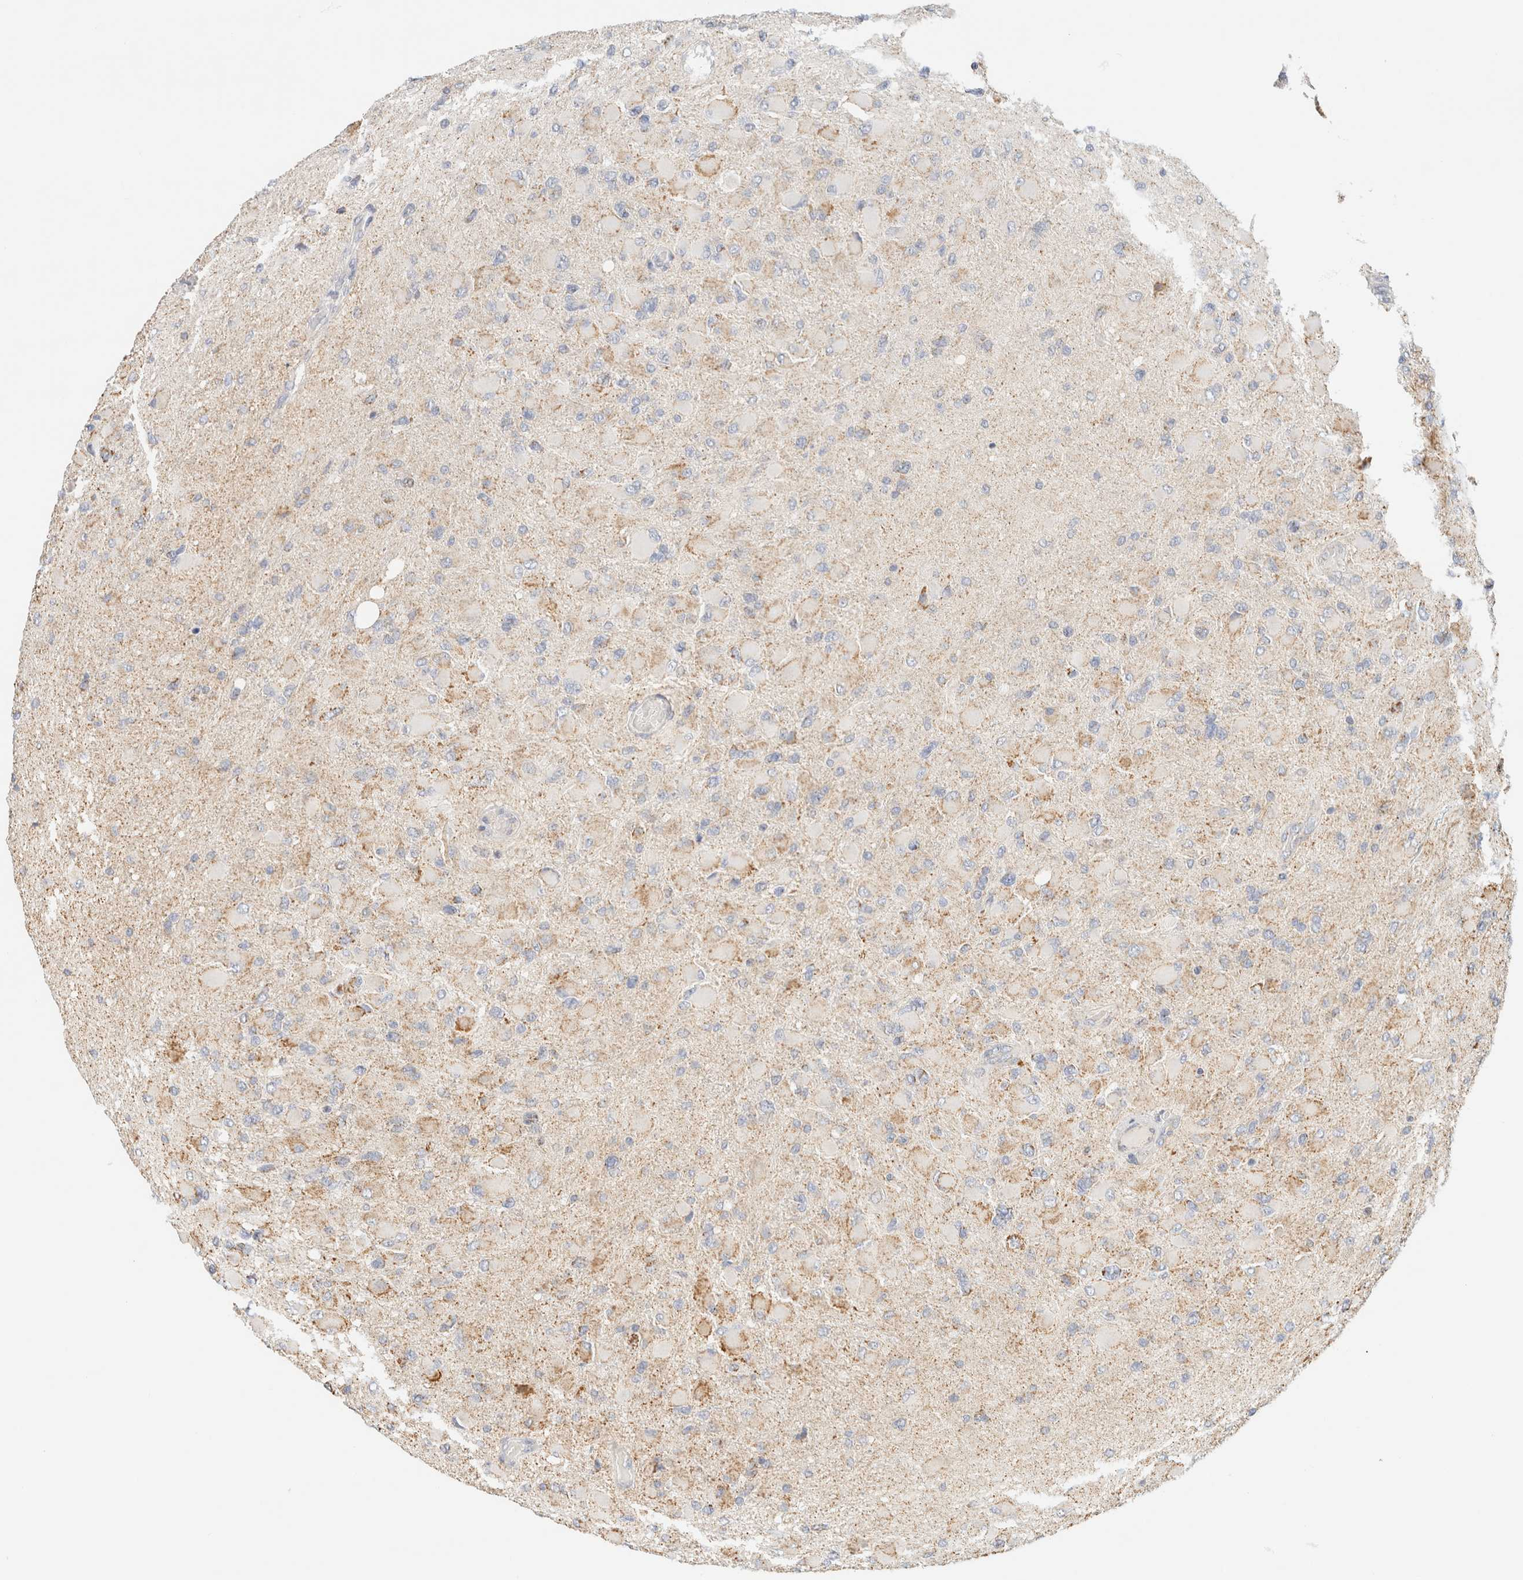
{"staining": {"intensity": "weak", "quantity": "<25%", "location": "cytoplasmic/membranous"}, "tissue": "glioma", "cell_type": "Tumor cells", "image_type": "cancer", "snomed": [{"axis": "morphology", "description": "Glioma, malignant, High grade"}, {"axis": "topography", "description": "Cerebral cortex"}], "caption": "Tumor cells show no significant protein staining in glioma.", "gene": "HDHD3", "patient": {"sex": "female", "age": 36}}